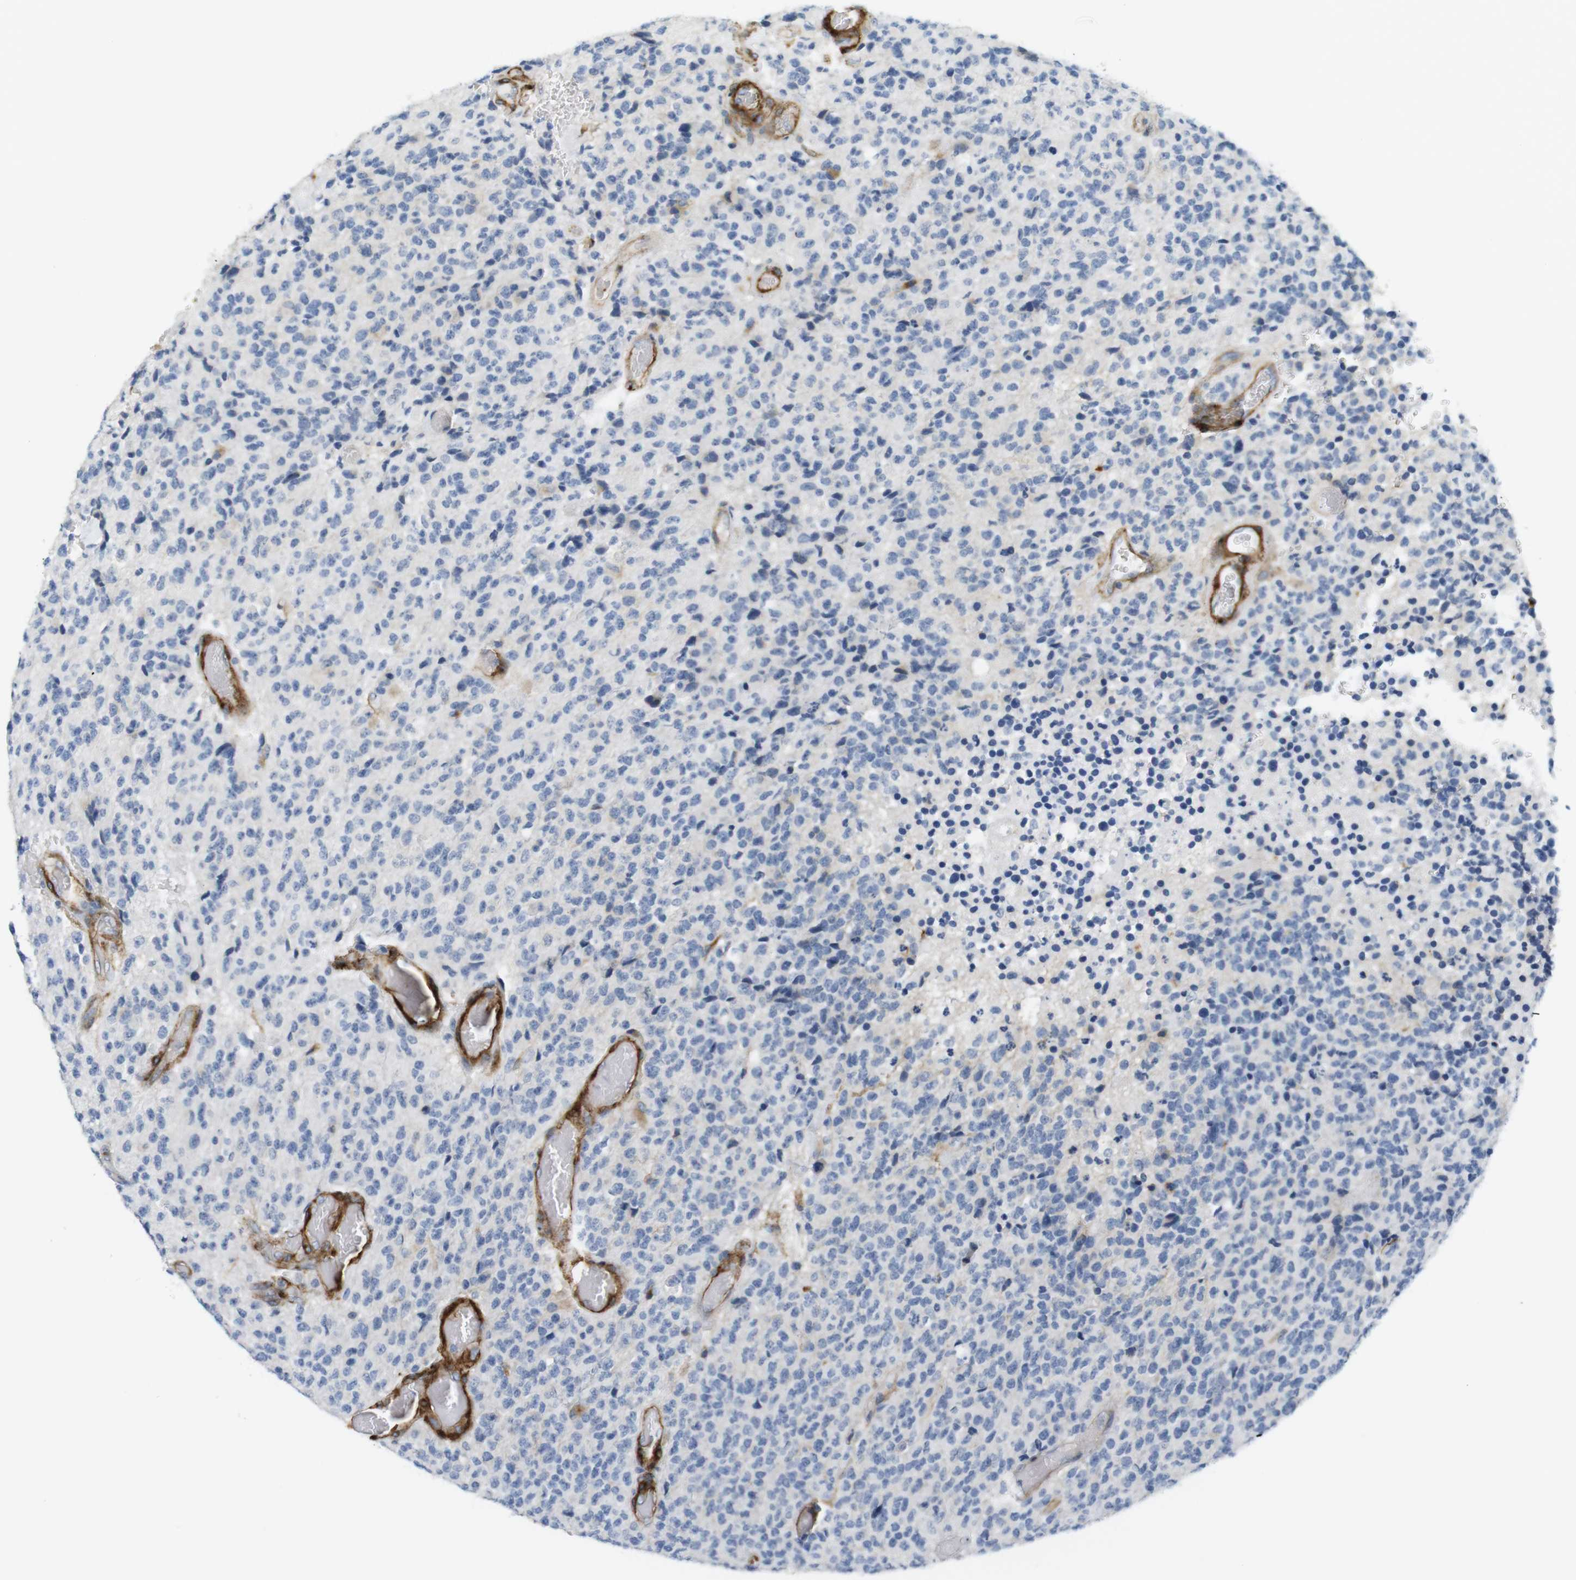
{"staining": {"intensity": "negative", "quantity": "none", "location": "none"}, "tissue": "glioma", "cell_type": "Tumor cells", "image_type": "cancer", "snomed": [{"axis": "morphology", "description": "Glioma, malignant, High grade"}, {"axis": "topography", "description": "pancreas cauda"}], "caption": "This histopathology image is of malignant glioma (high-grade) stained with immunohistochemistry (IHC) to label a protein in brown with the nuclei are counter-stained blue. There is no expression in tumor cells.", "gene": "F2R", "patient": {"sex": "male", "age": 60}}